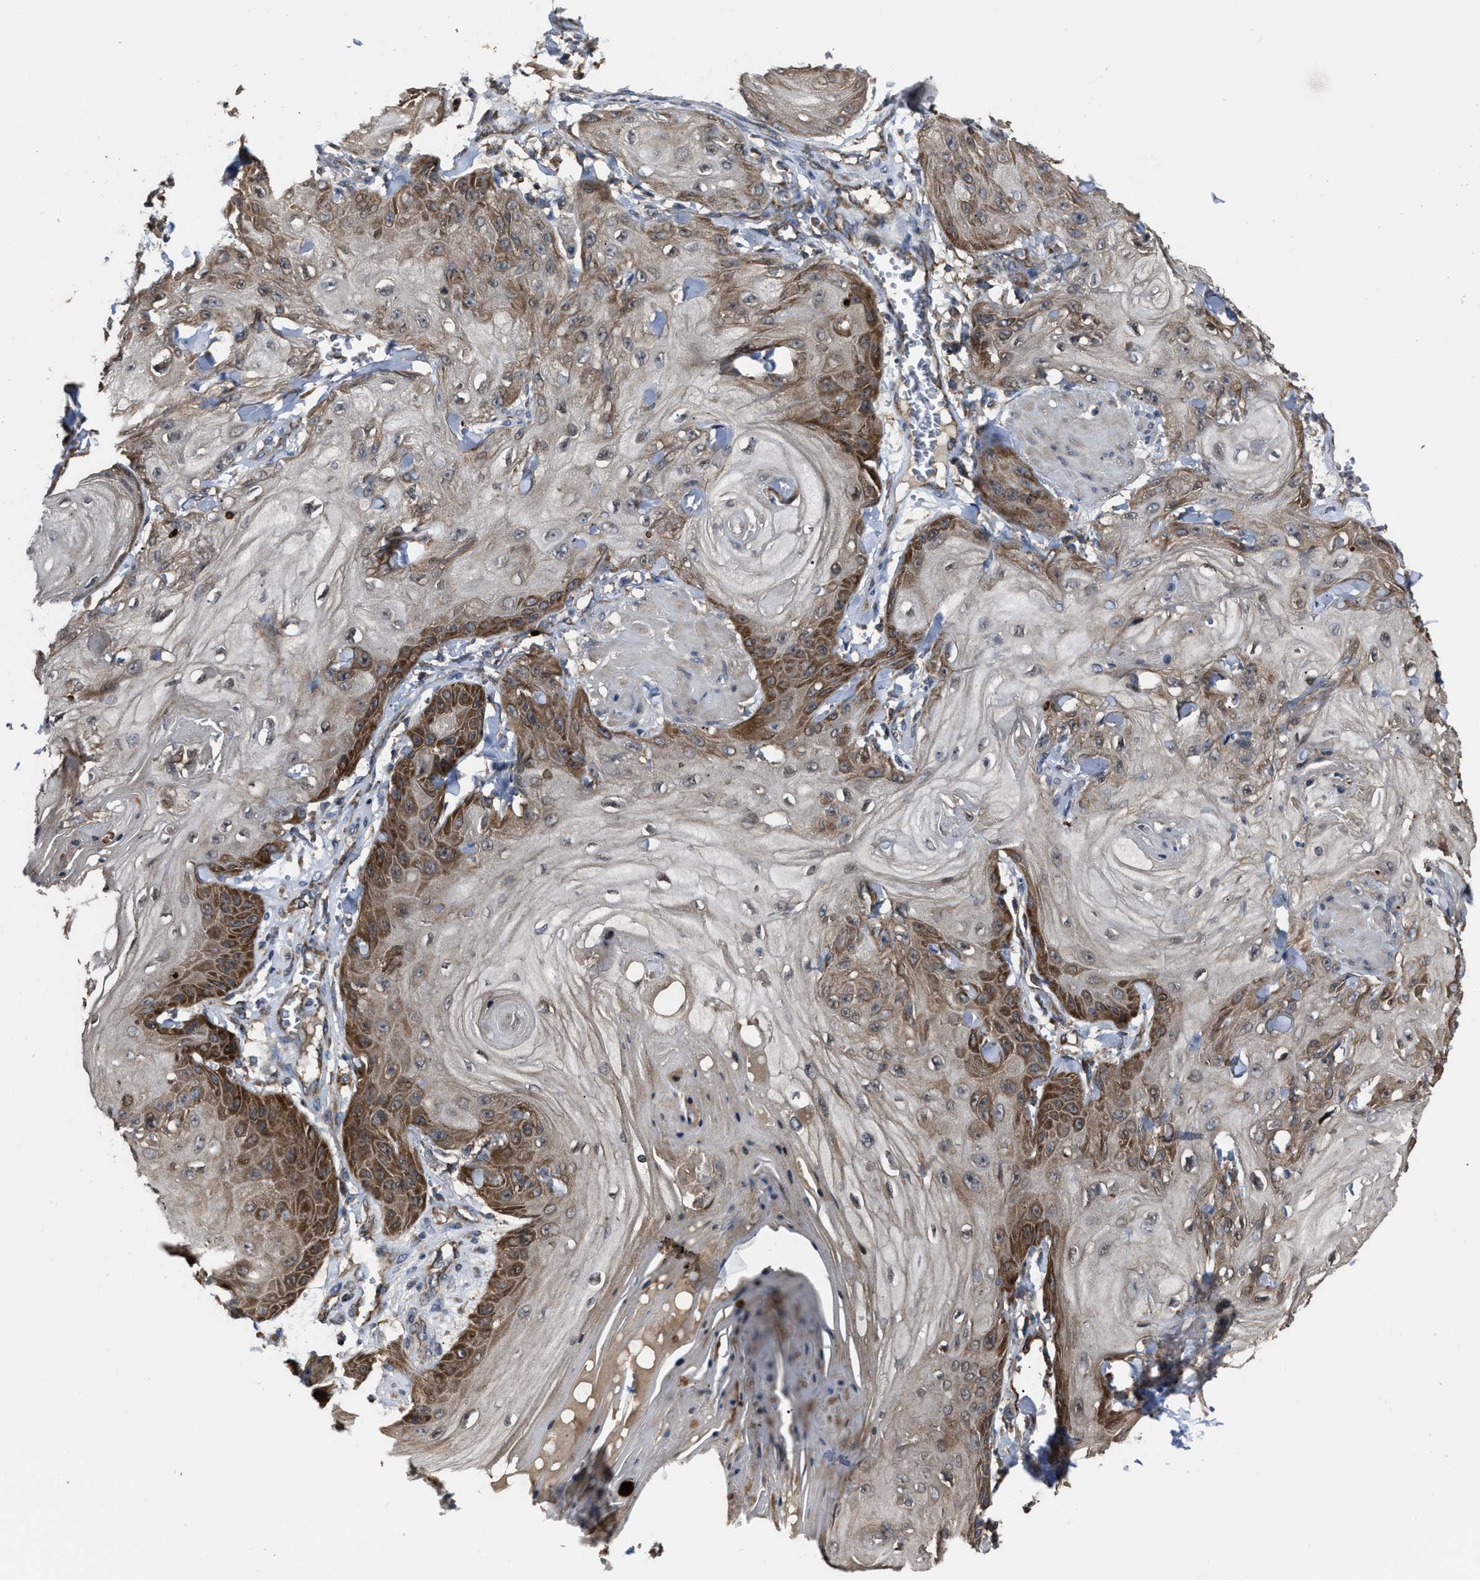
{"staining": {"intensity": "moderate", "quantity": ">75%", "location": "cytoplasmic/membranous"}, "tissue": "skin cancer", "cell_type": "Tumor cells", "image_type": "cancer", "snomed": [{"axis": "morphology", "description": "Squamous cell carcinoma, NOS"}, {"axis": "topography", "description": "Skin"}], "caption": "Immunohistochemical staining of skin cancer demonstrates medium levels of moderate cytoplasmic/membranous protein staining in about >75% of tumor cells. The staining is performed using DAB brown chromogen to label protein expression. The nuclei are counter-stained blue using hematoxylin.", "gene": "PASK", "patient": {"sex": "male", "age": 74}}